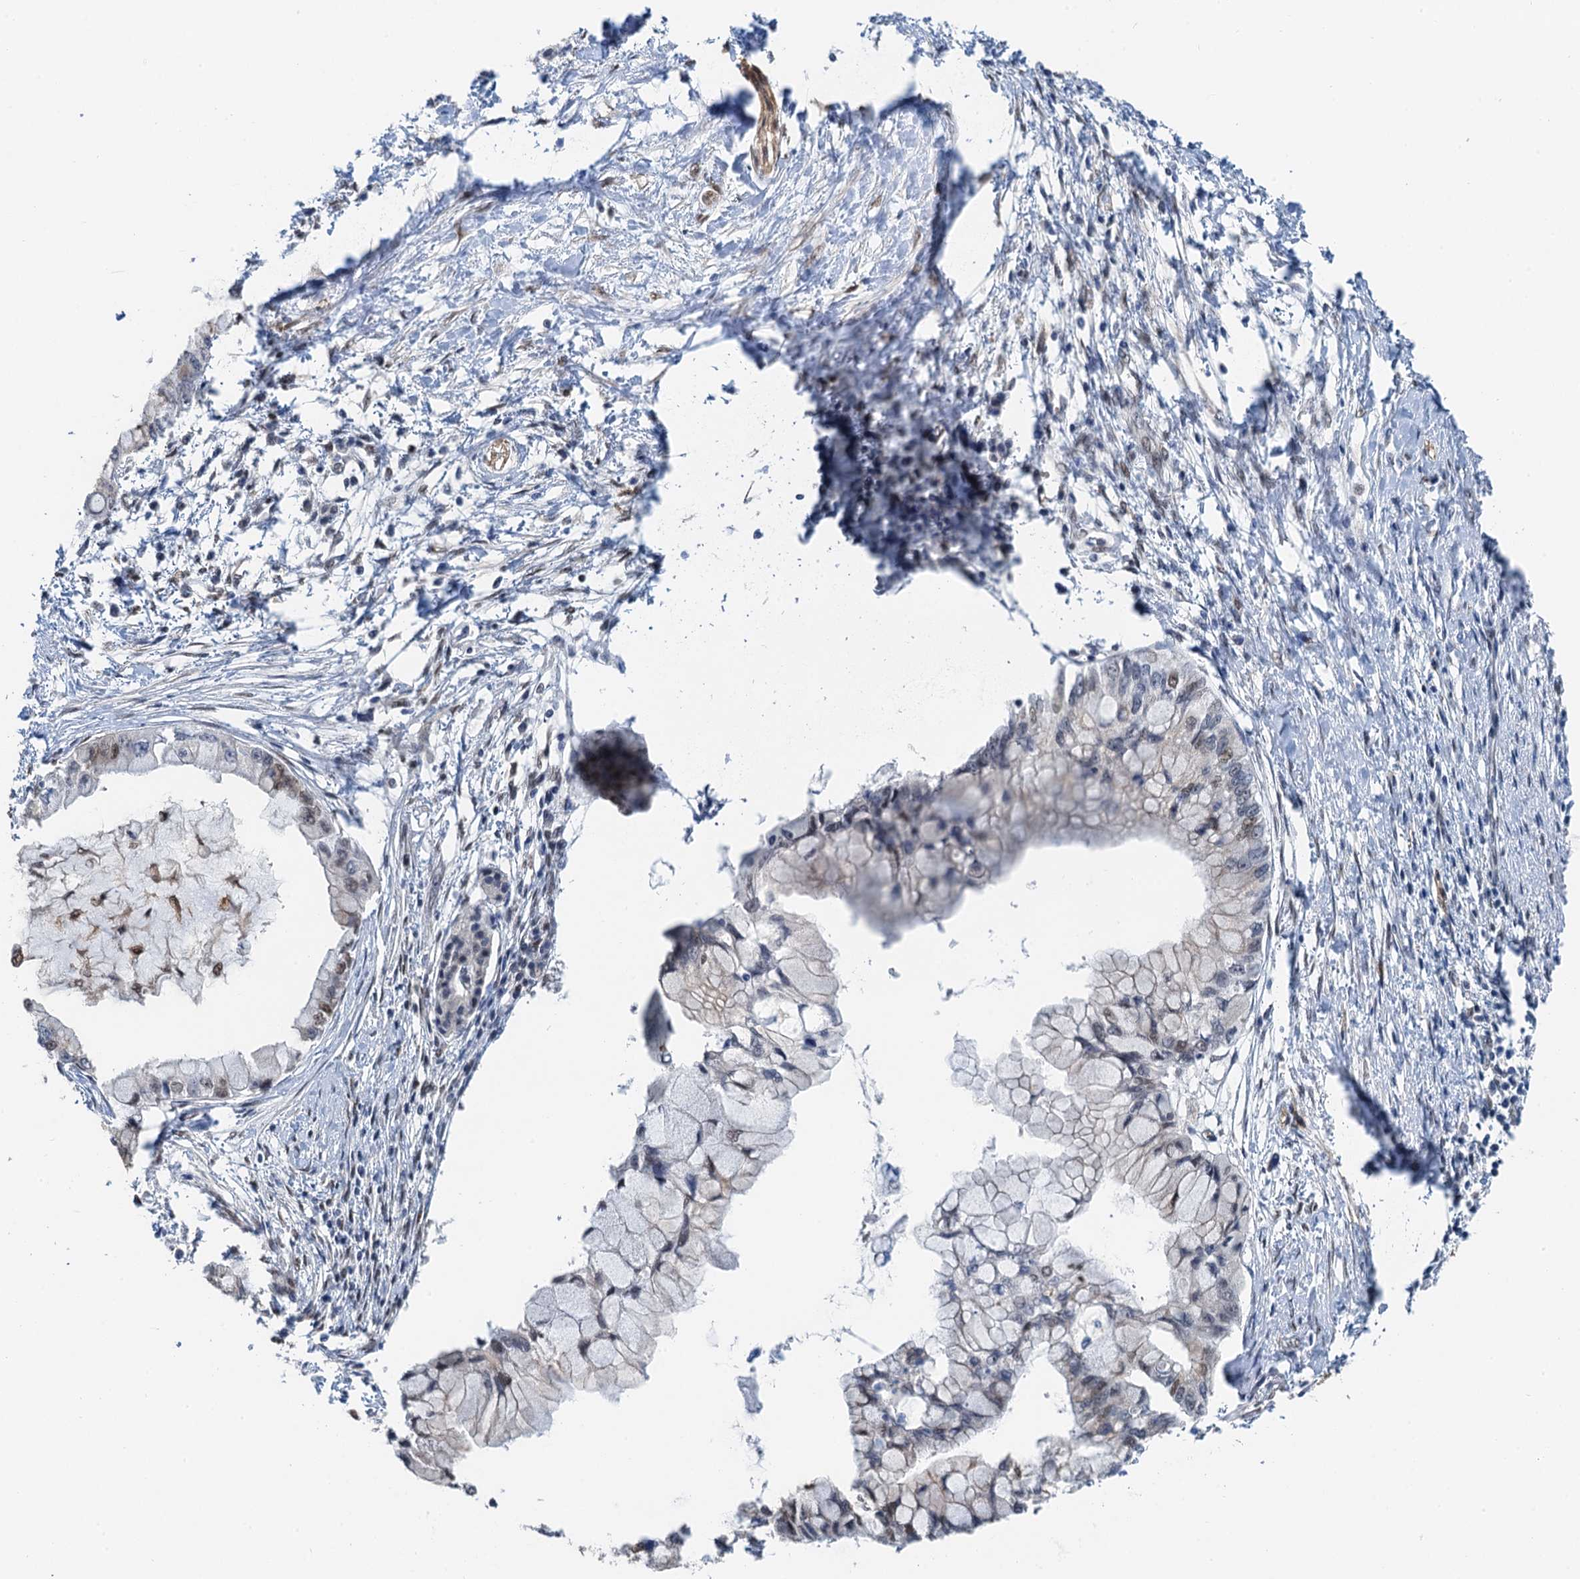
{"staining": {"intensity": "weak", "quantity": "25%-75%", "location": "nuclear"}, "tissue": "pancreatic cancer", "cell_type": "Tumor cells", "image_type": "cancer", "snomed": [{"axis": "morphology", "description": "Adenocarcinoma, NOS"}, {"axis": "topography", "description": "Pancreas"}], "caption": "Adenocarcinoma (pancreatic) was stained to show a protein in brown. There is low levels of weak nuclear expression in about 25%-75% of tumor cells. (brown staining indicates protein expression, while blue staining denotes nuclei).", "gene": "CFDP1", "patient": {"sex": "male", "age": 48}}